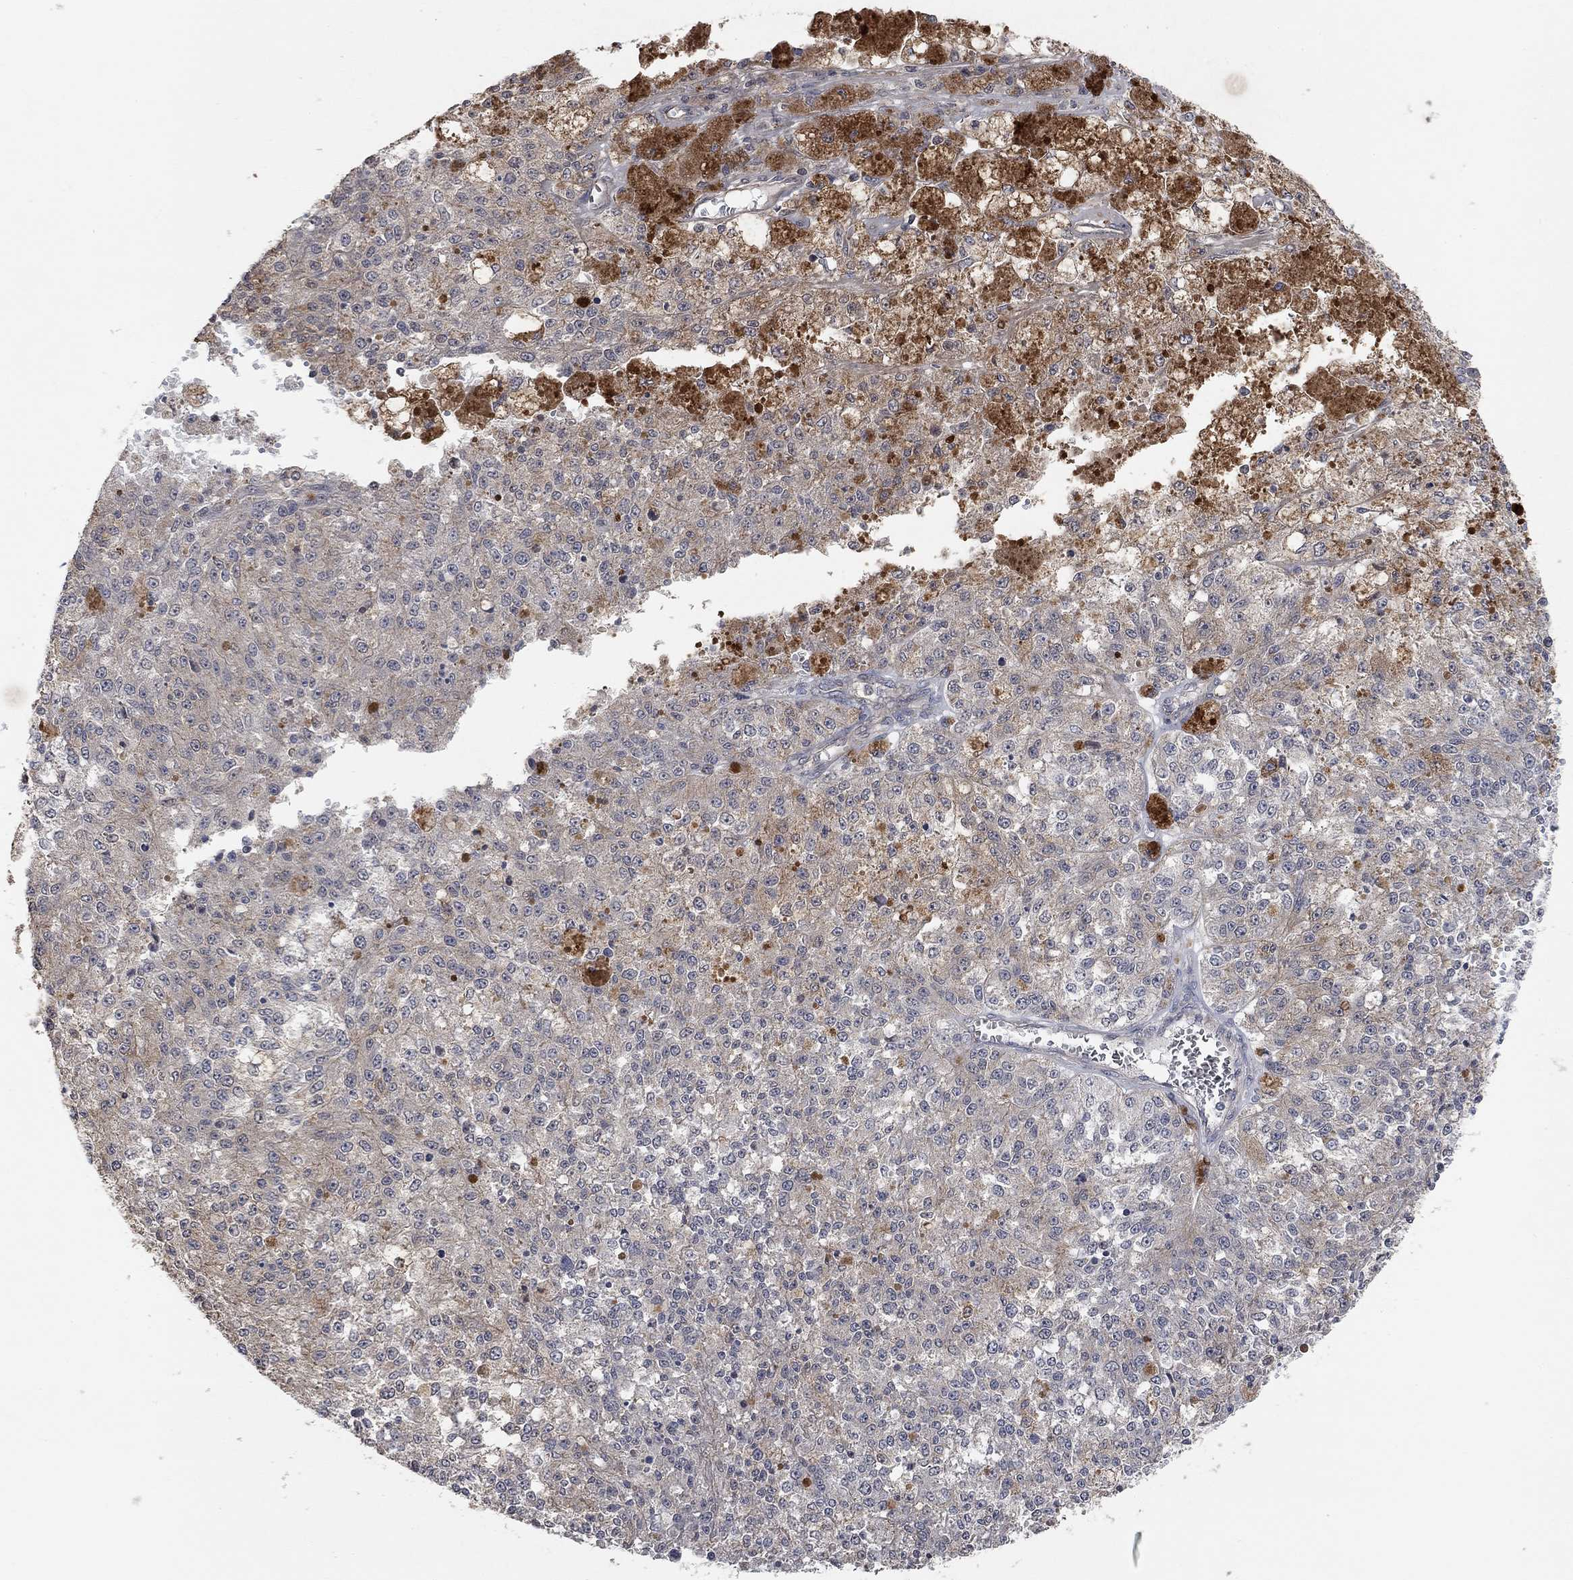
{"staining": {"intensity": "weak", "quantity": "<25%", "location": "cytoplasmic/membranous"}, "tissue": "melanoma", "cell_type": "Tumor cells", "image_type": "cancer", "snomed": [{"axis": "morphology", "description": "Malignant melanoma, Metastatic site"}, {"axis": "topography", "description": "Lymph node"}], "caption": "A photomicrograph of malignant melanoma (metastatic site) stained for a protein reveals no brown staining in tumor cells.", "gene": "UNC5B", "patient": {"sex": "female", "age": 64}}